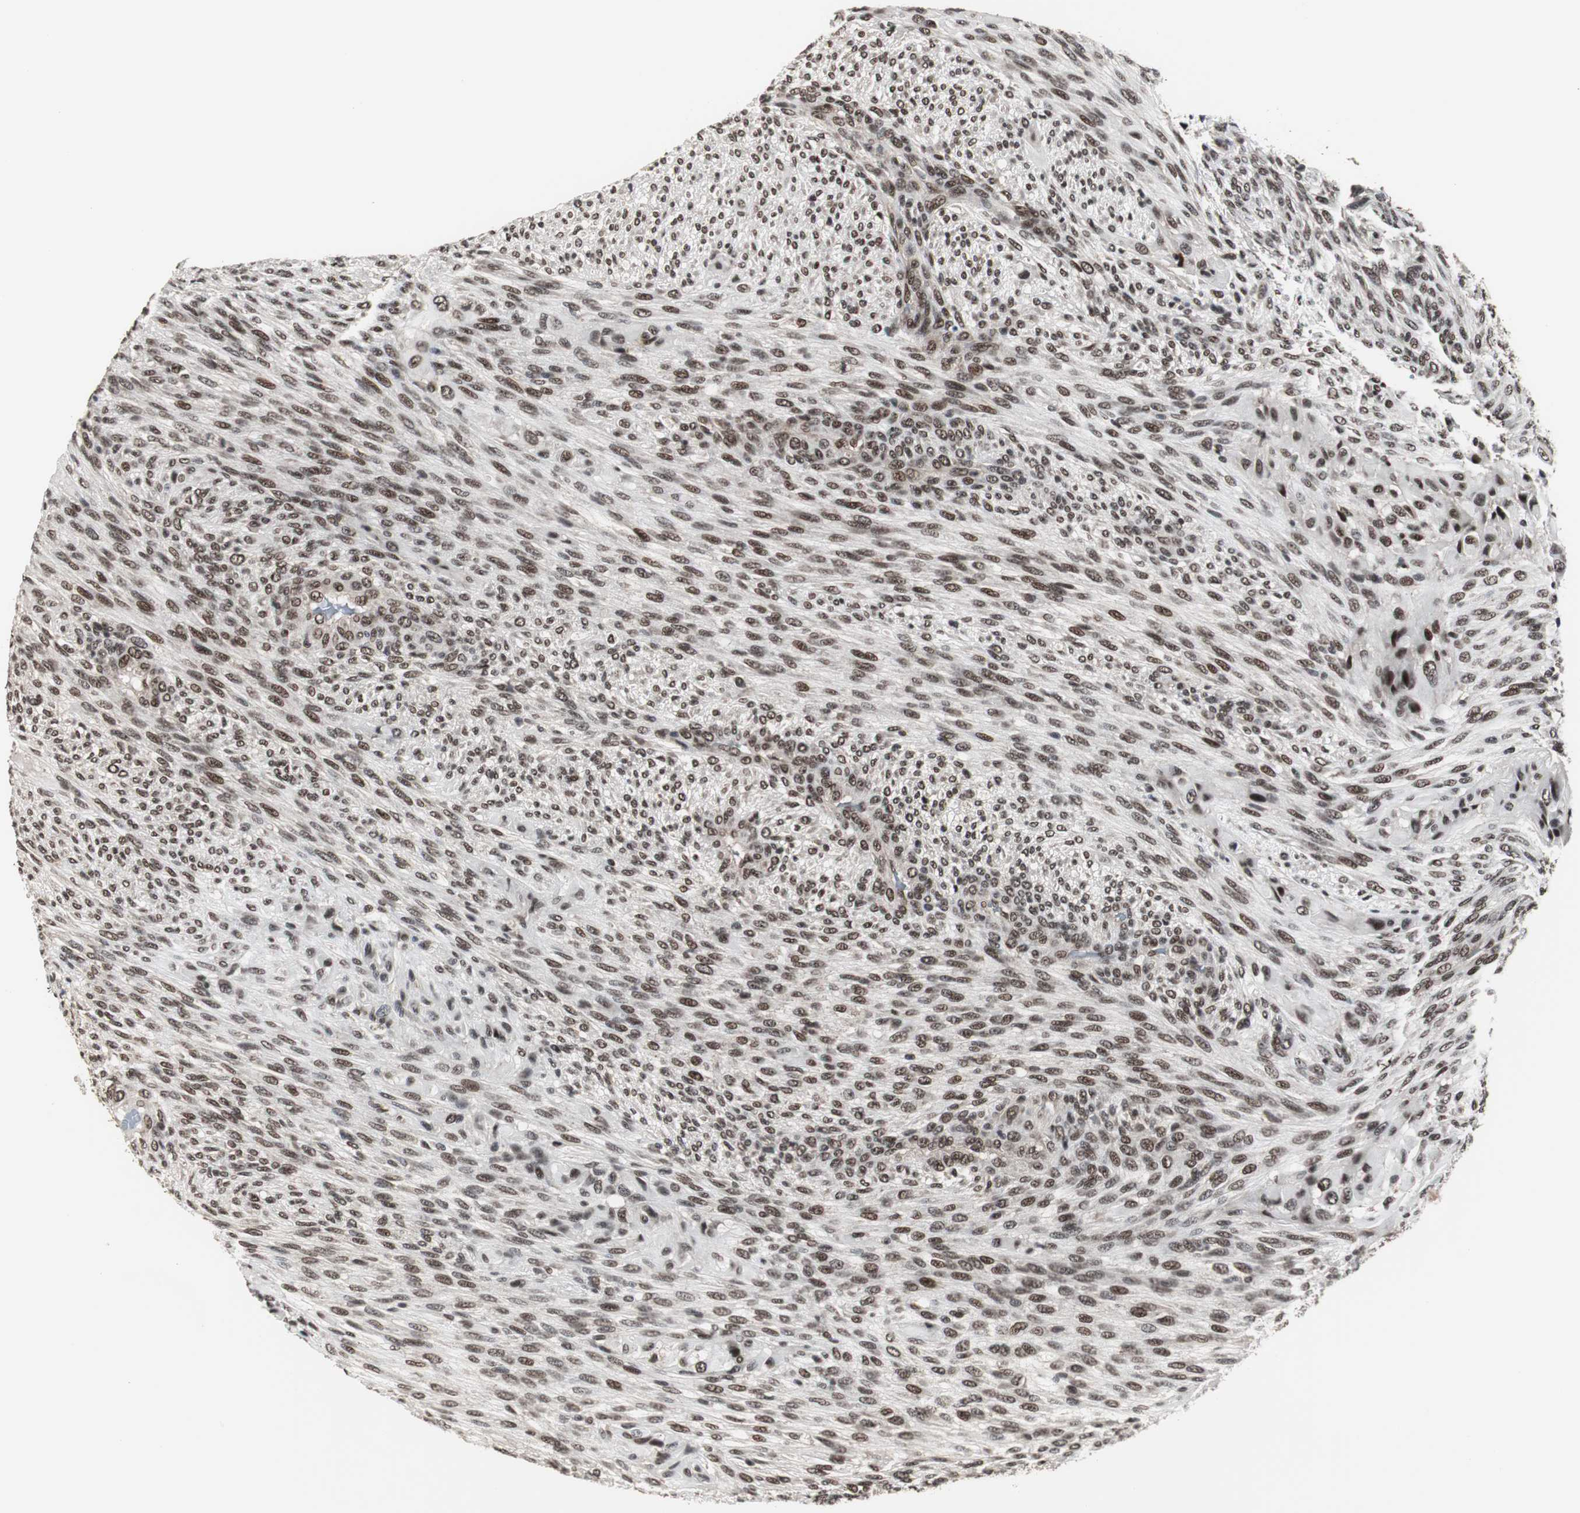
{"staining": {"intensity": "strong", "quantity": ">75%", "location": "nuclear"}, "tissue": "glioma", "cell_type": "Tumor cells", "image_type": "cancer", "snomed": [{"axis": "morphology", "description": "Glioma, malignant, High grade"}, {"axis": "topography", "description": "Cerebral cortex"}], "caption": "DAB immunohistochemical staining of malignant glioma (high-grade) exhibits strong nuclear protein expression in about >75% of tumor cells.", "gene": "CDK9", "patient": {"sex": "female", "age": 55}}